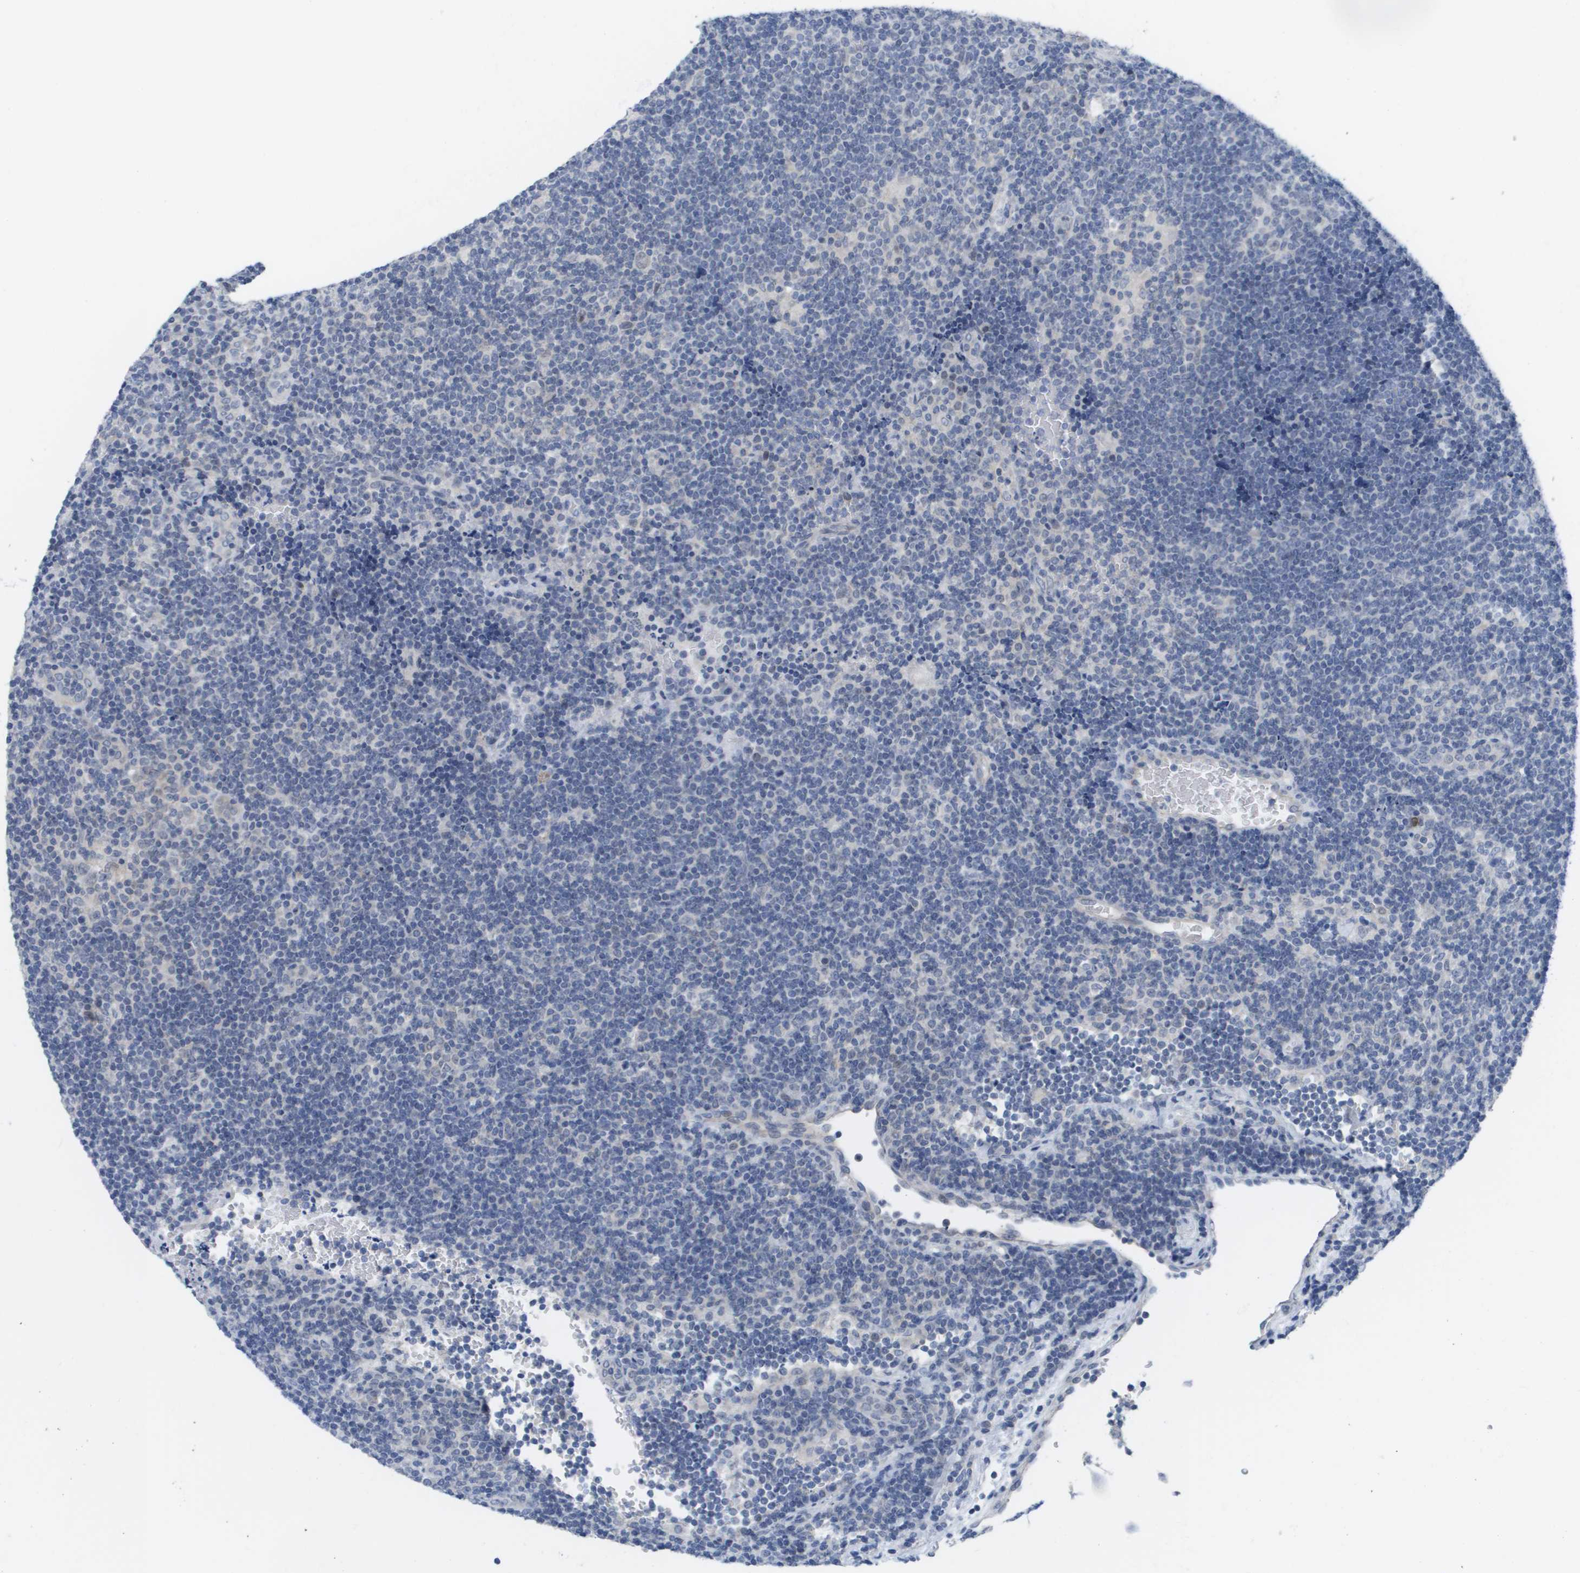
{"staining": {"intensity": "negative", "quantity": "none", "location": "none"}, "tissue": "lymphoma", "cell_type": "Tumor cells", "image_type": "cancer", "snomed": [{"axis": "morphology", "description": "Hodgkin's disease, NOS"}, {"axis": "topography", "description": "Lymph node"}], "caption": "Hodgkin's disease was stained to show a protein in brown. There is no significant expression in tumor cells. The staining is performed using DAB brown chromogen with nuclei counter-stained in using hematoxylin.", "gene": "PDE4A", "patient": {"sex": "female", "age": 57}}